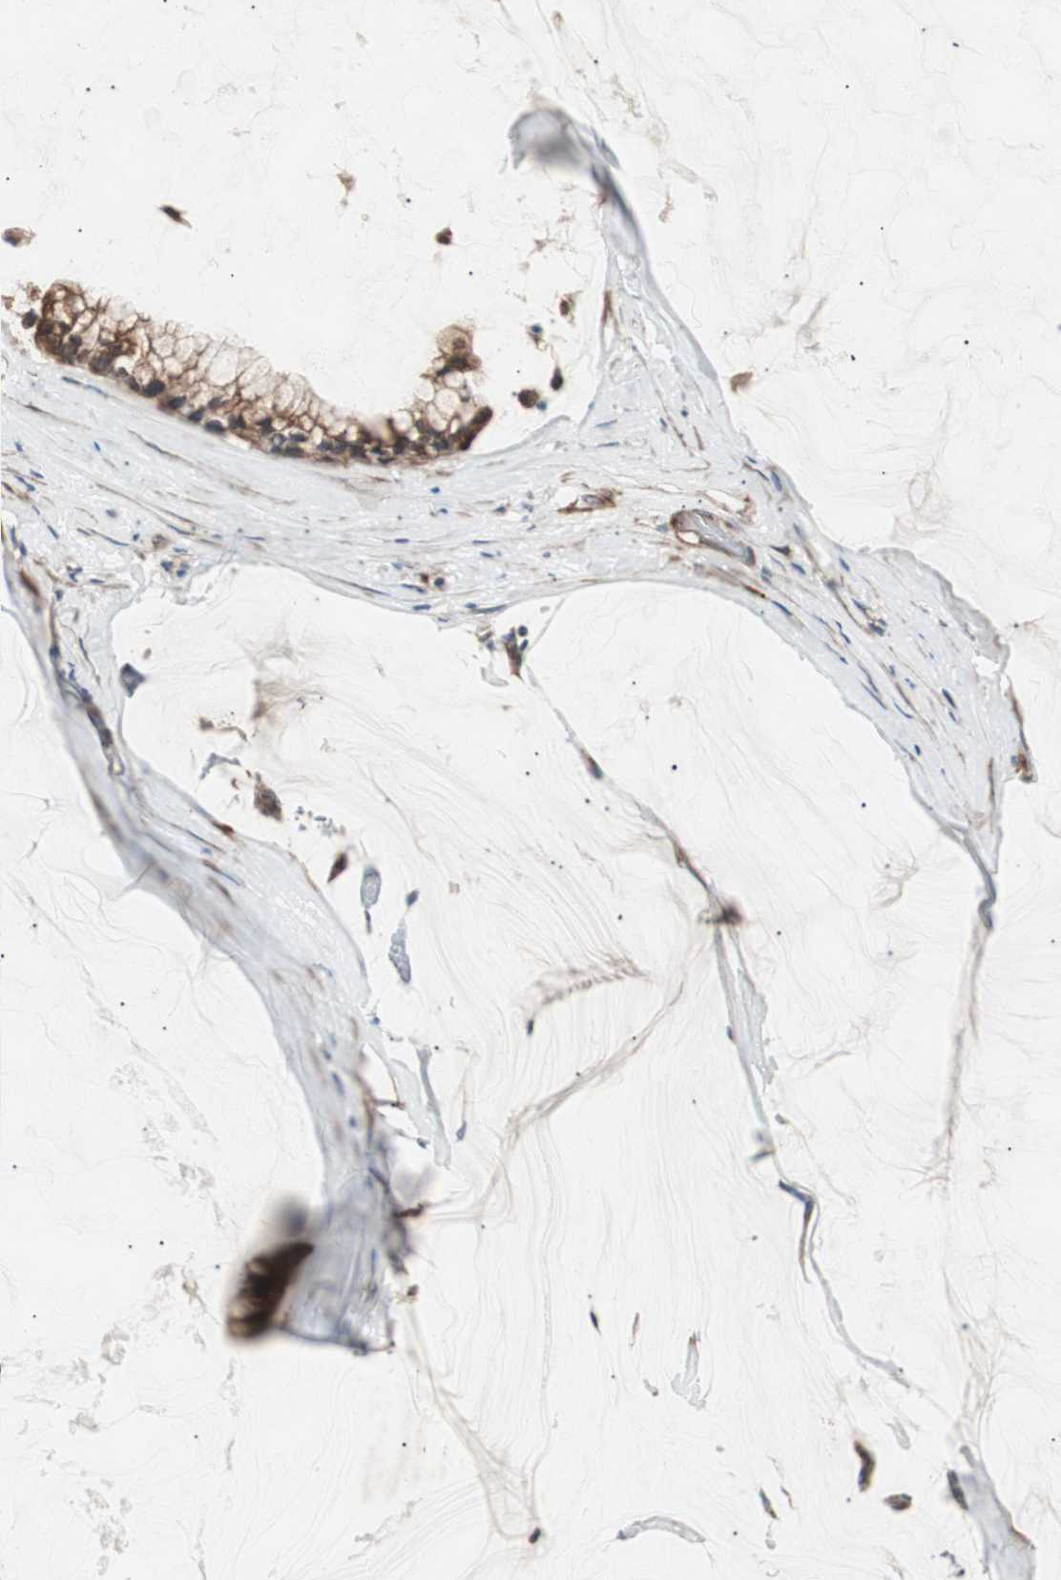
{"staining": {"intensity": "moderate", "quantity": ">75%", "location": "cytoplasmic/membranous"}, "tissue": "ovarian cancer", "cell_type": "Tumor cells", "image_type": "cancer", "snomed": [{"axis": "morphology", "description": "Cystadenocarcinoma, mucinous, NOS"}, {"axis": "topography", "description": "Ovary"}], "caption": "The image shows staining of ovarian cancer (mucinous cystadenocarcinoma), revealing moderate cytoplasmic/membranous protein staining (brown color) within tumor cells. The staining was performed using DAB to visualize the protein expression in brown, while the nuclei were stained in blue with hematoxylin (Magnification: 20x).", "gene": "LZTS1", "patient": {"sex": "female", "age": 39}}